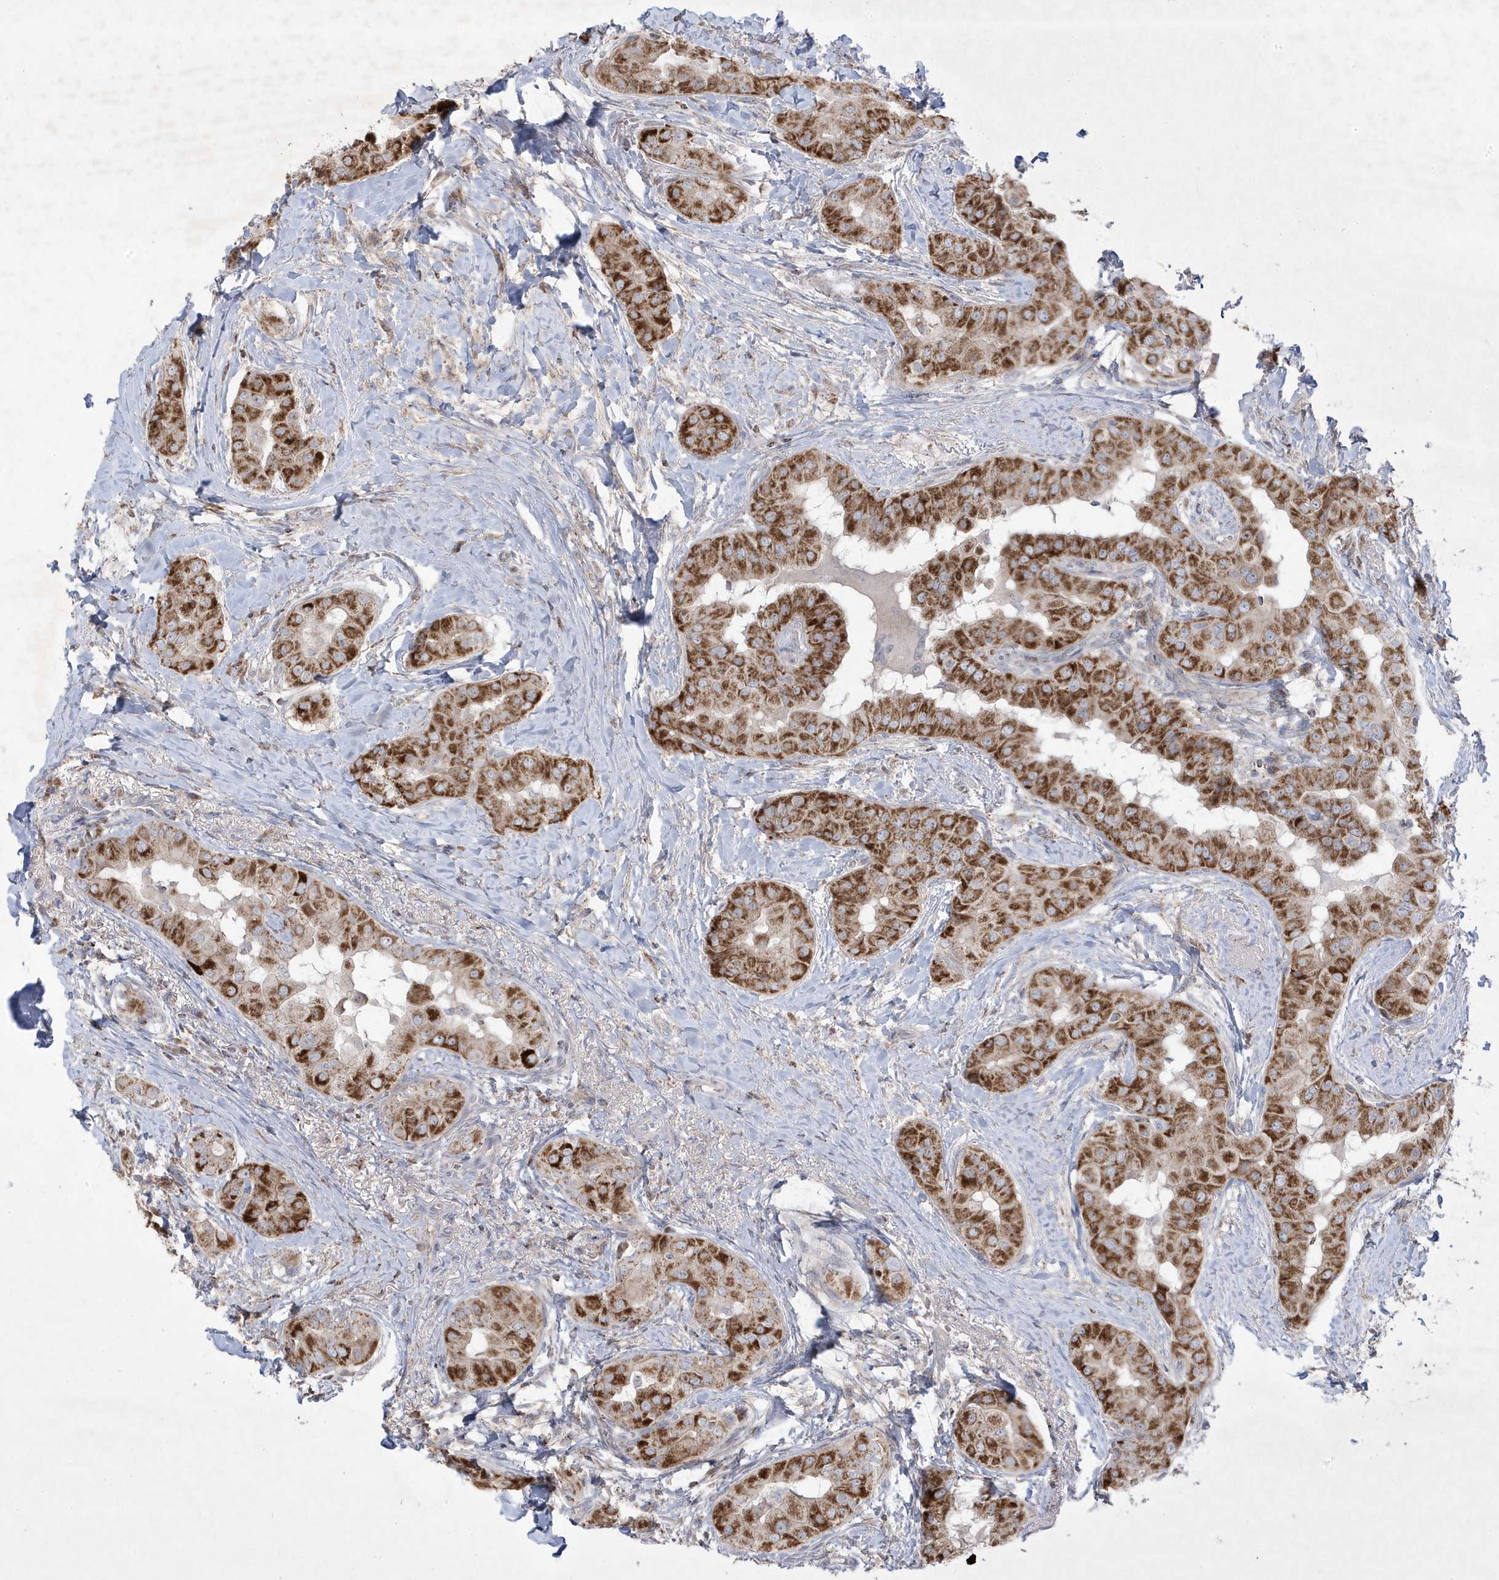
{"staining": {"intensity": "strong", "quantity": ">75%", "location": "cytoplasmic/membranous"}, "tissue": "thyroid cancer", "cell_type": "Tumor cells", "image_type": "cancer", "snomed": [{"axis": "morphology", "description": "Papillary adenocarcinoma, NOS"}, {"axis": "topography", "description": "Thyroid gland"}], "caption": "Tumor cells reveal high levels of strong cytoplasmic/membranous positivity in about >75% of cells in human thyroid papillary adenocarcinoma. The protein of interest is shown in brown color, while the nuclei are stained blue.", "gene": "ADAMTSL3", "patient": {"sex": "male", "age": 33}}